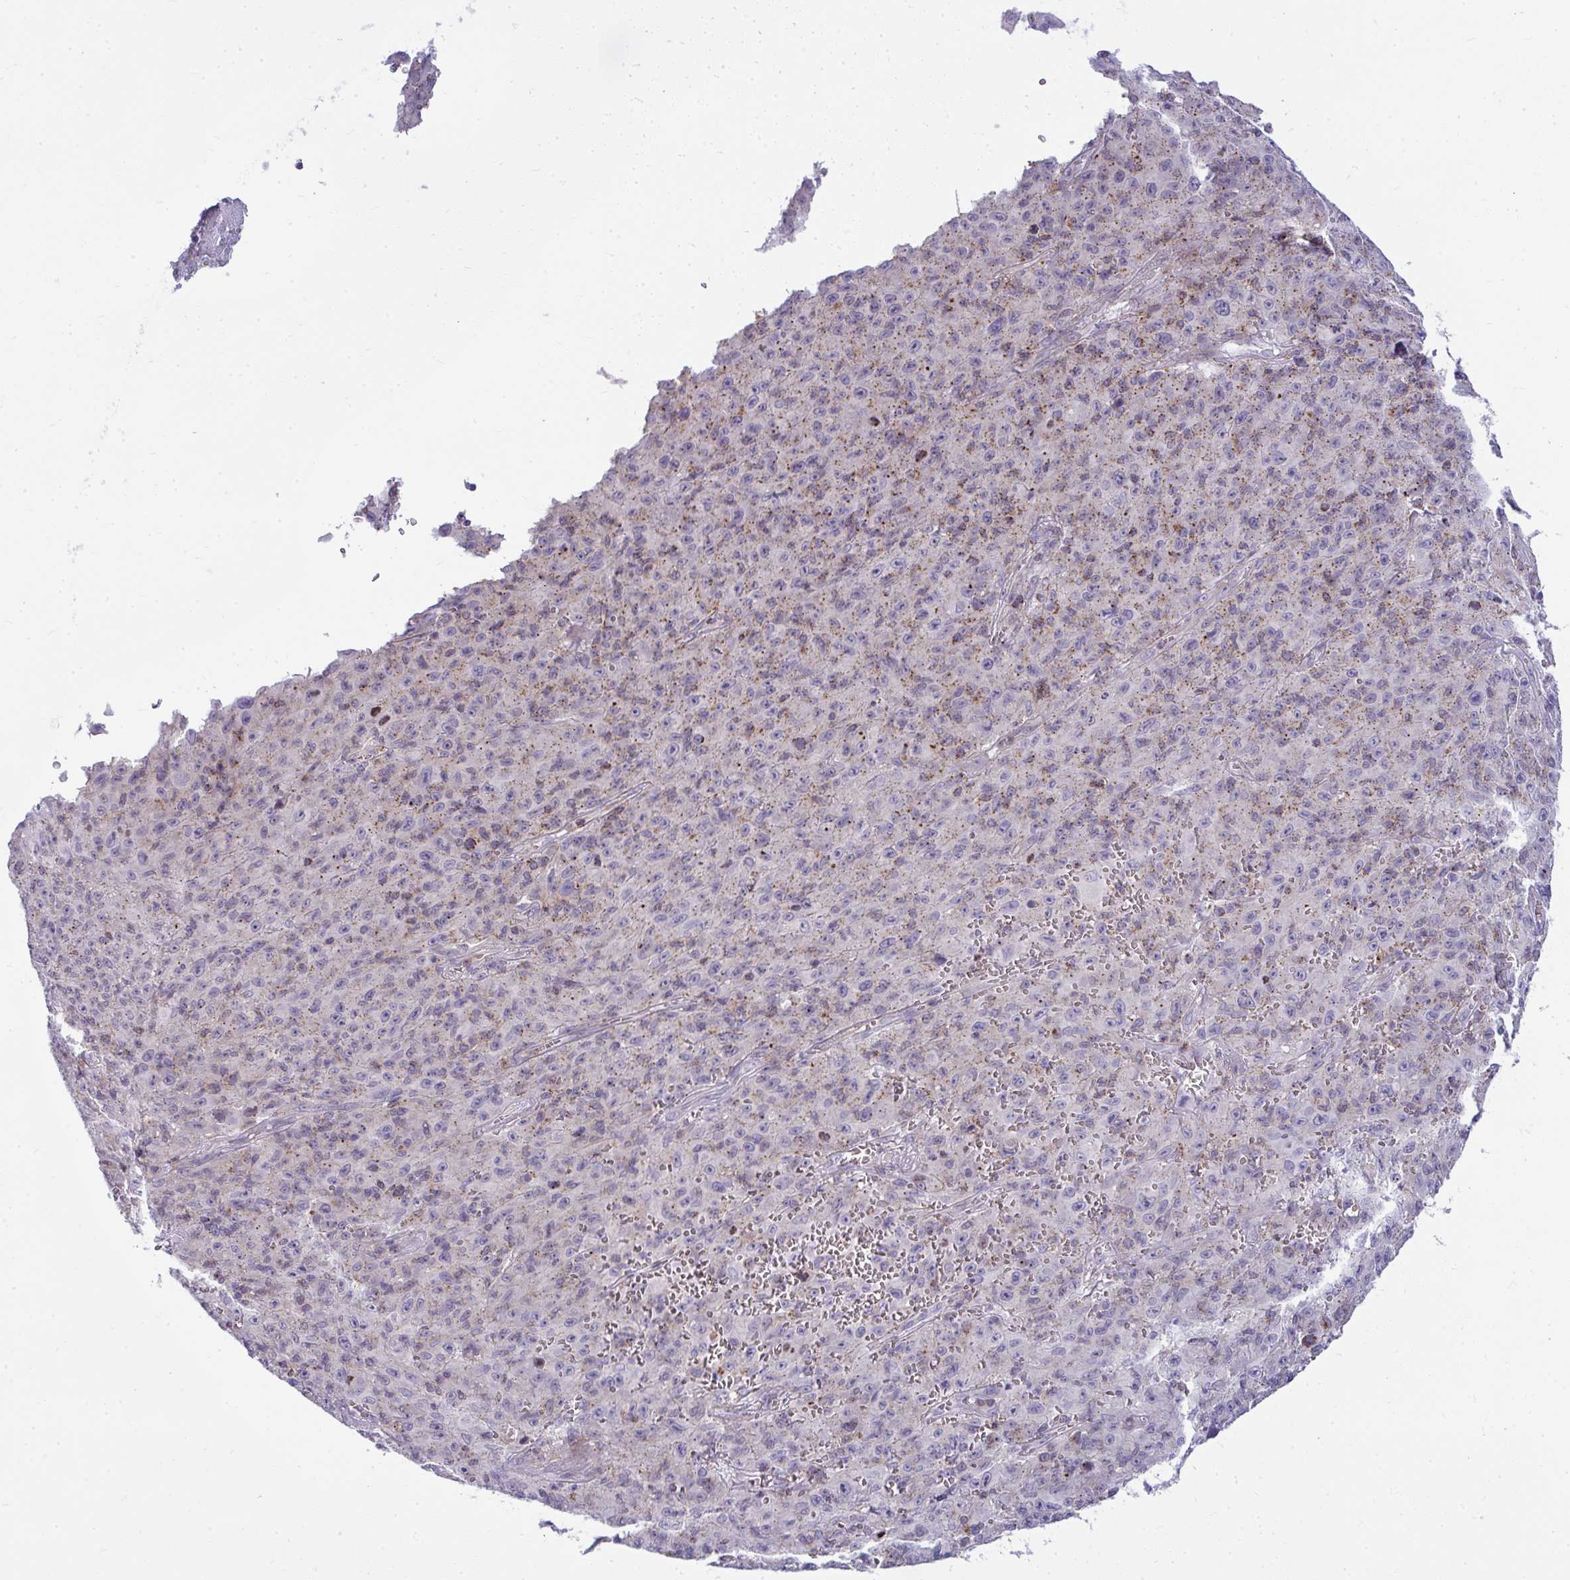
{"staining": {"intensity": "weak", "quantity": "25%-75%", "location": "cytoplasmic/membranous"}, "tissue": "melanoma", "cell_type": "Tumor cells", "image_type": "cancer", "snomed": [{"axis": "morphology", "description": "Malignant melanoma, NOS"}, {"axis": "topography", "description": "Skin"}], "caption": "Protein staining by immunohistochemistry (IHC) shows weak cytoplasmic/membranous positivity in about 25%-75% of tumor cells in melanoma.", "gene": "VPS4B", "patient": {"sex": "male", "age": 46}}